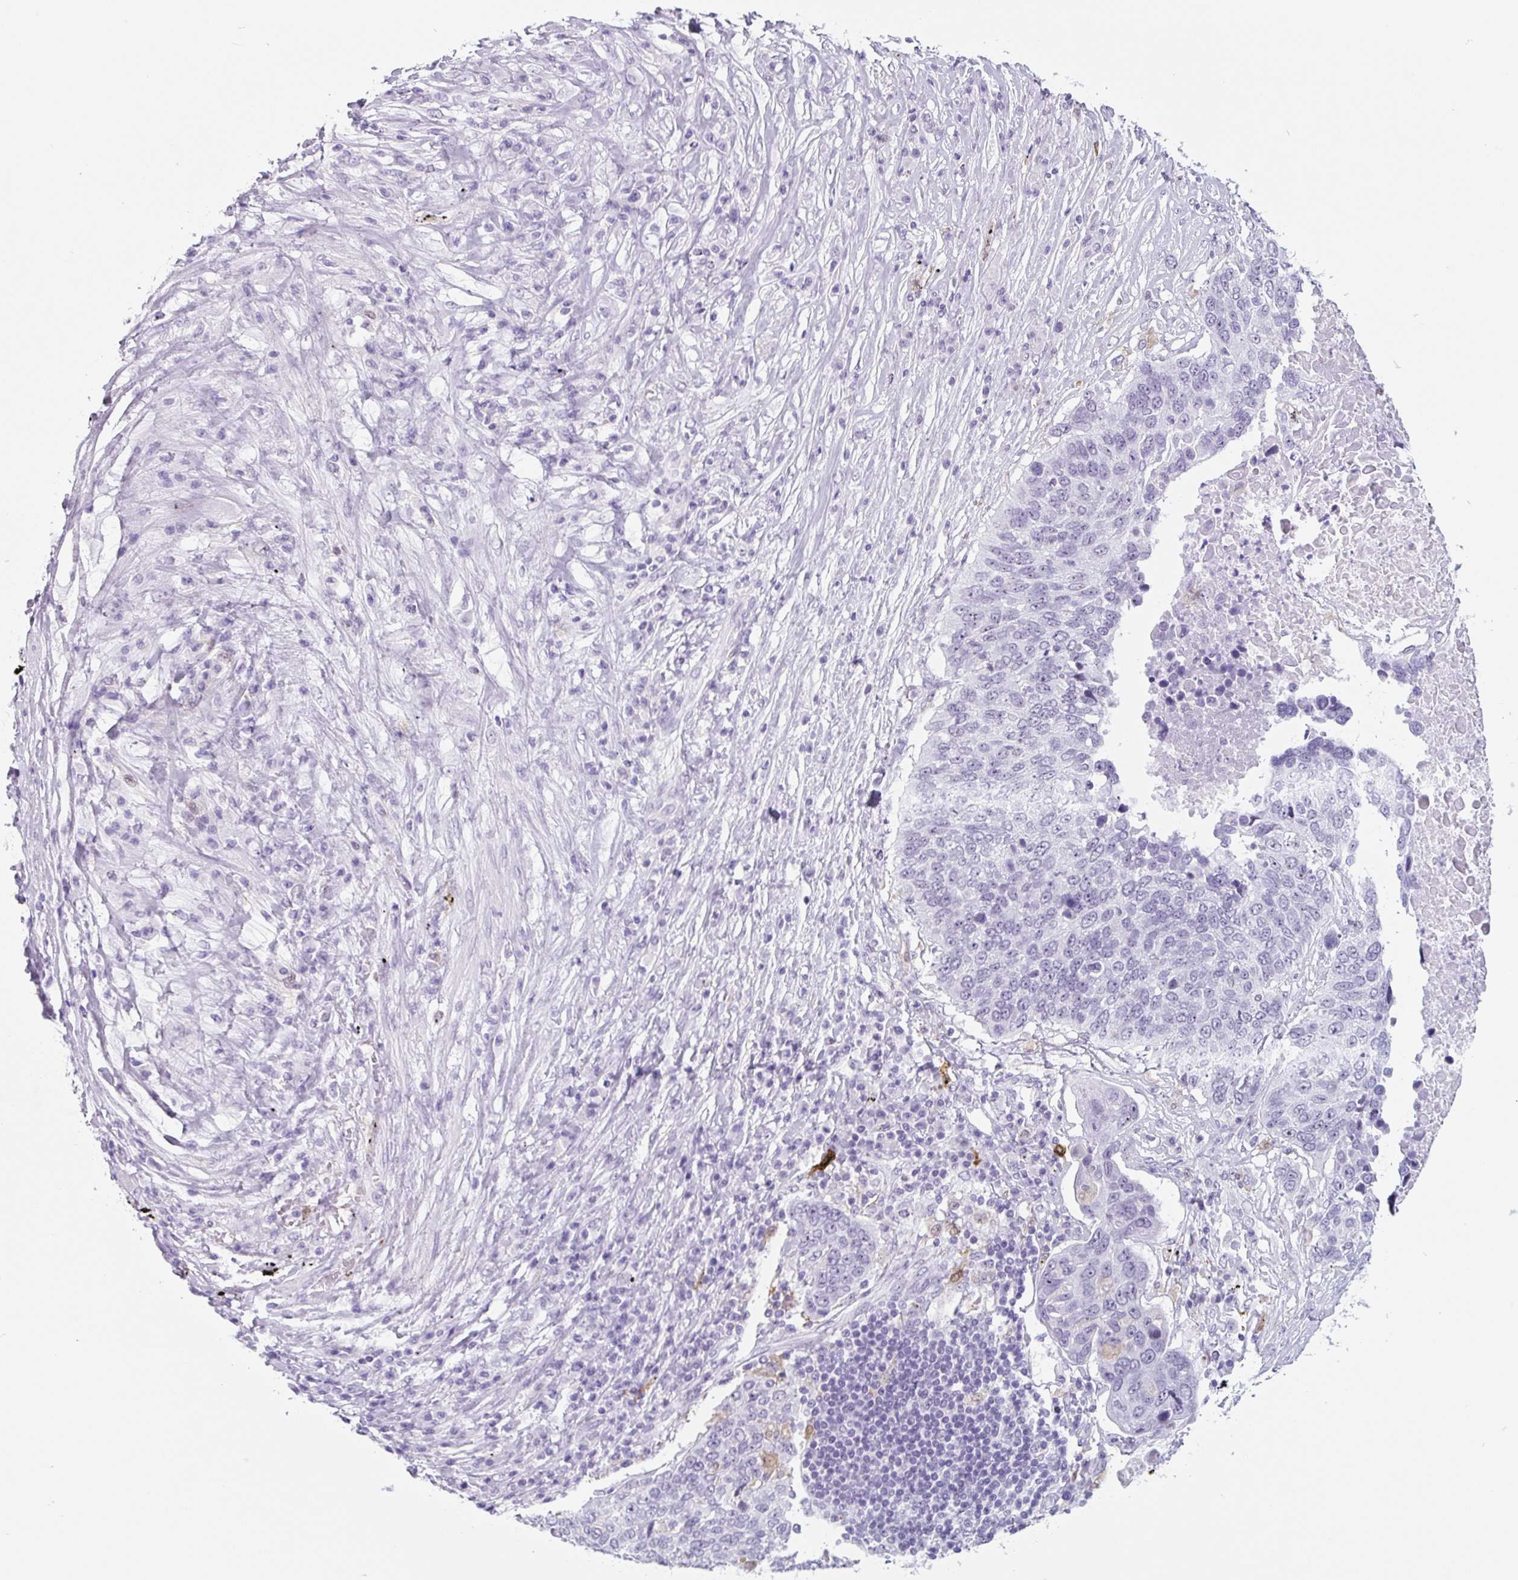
{"staining": {"intensity": "negative", "quantity": "none", "location": "none"}, "tissue": "lung cancer", "cell_type": "Tumor cells", "image_type": "cancer", "snomed": [{"axis": "morphology", "description": "Squamous cell carcinoma, NOS"}, {"axis": "topography", "description": "Lung"}], "caption": "This is an immunohistochemistry (IHC) micrograph of human squamous cell carcinoma (lung). There is no staining in tumor cells.", "gene": "TNFRSF8", "patient": {"sex": "male", "age": 66}}